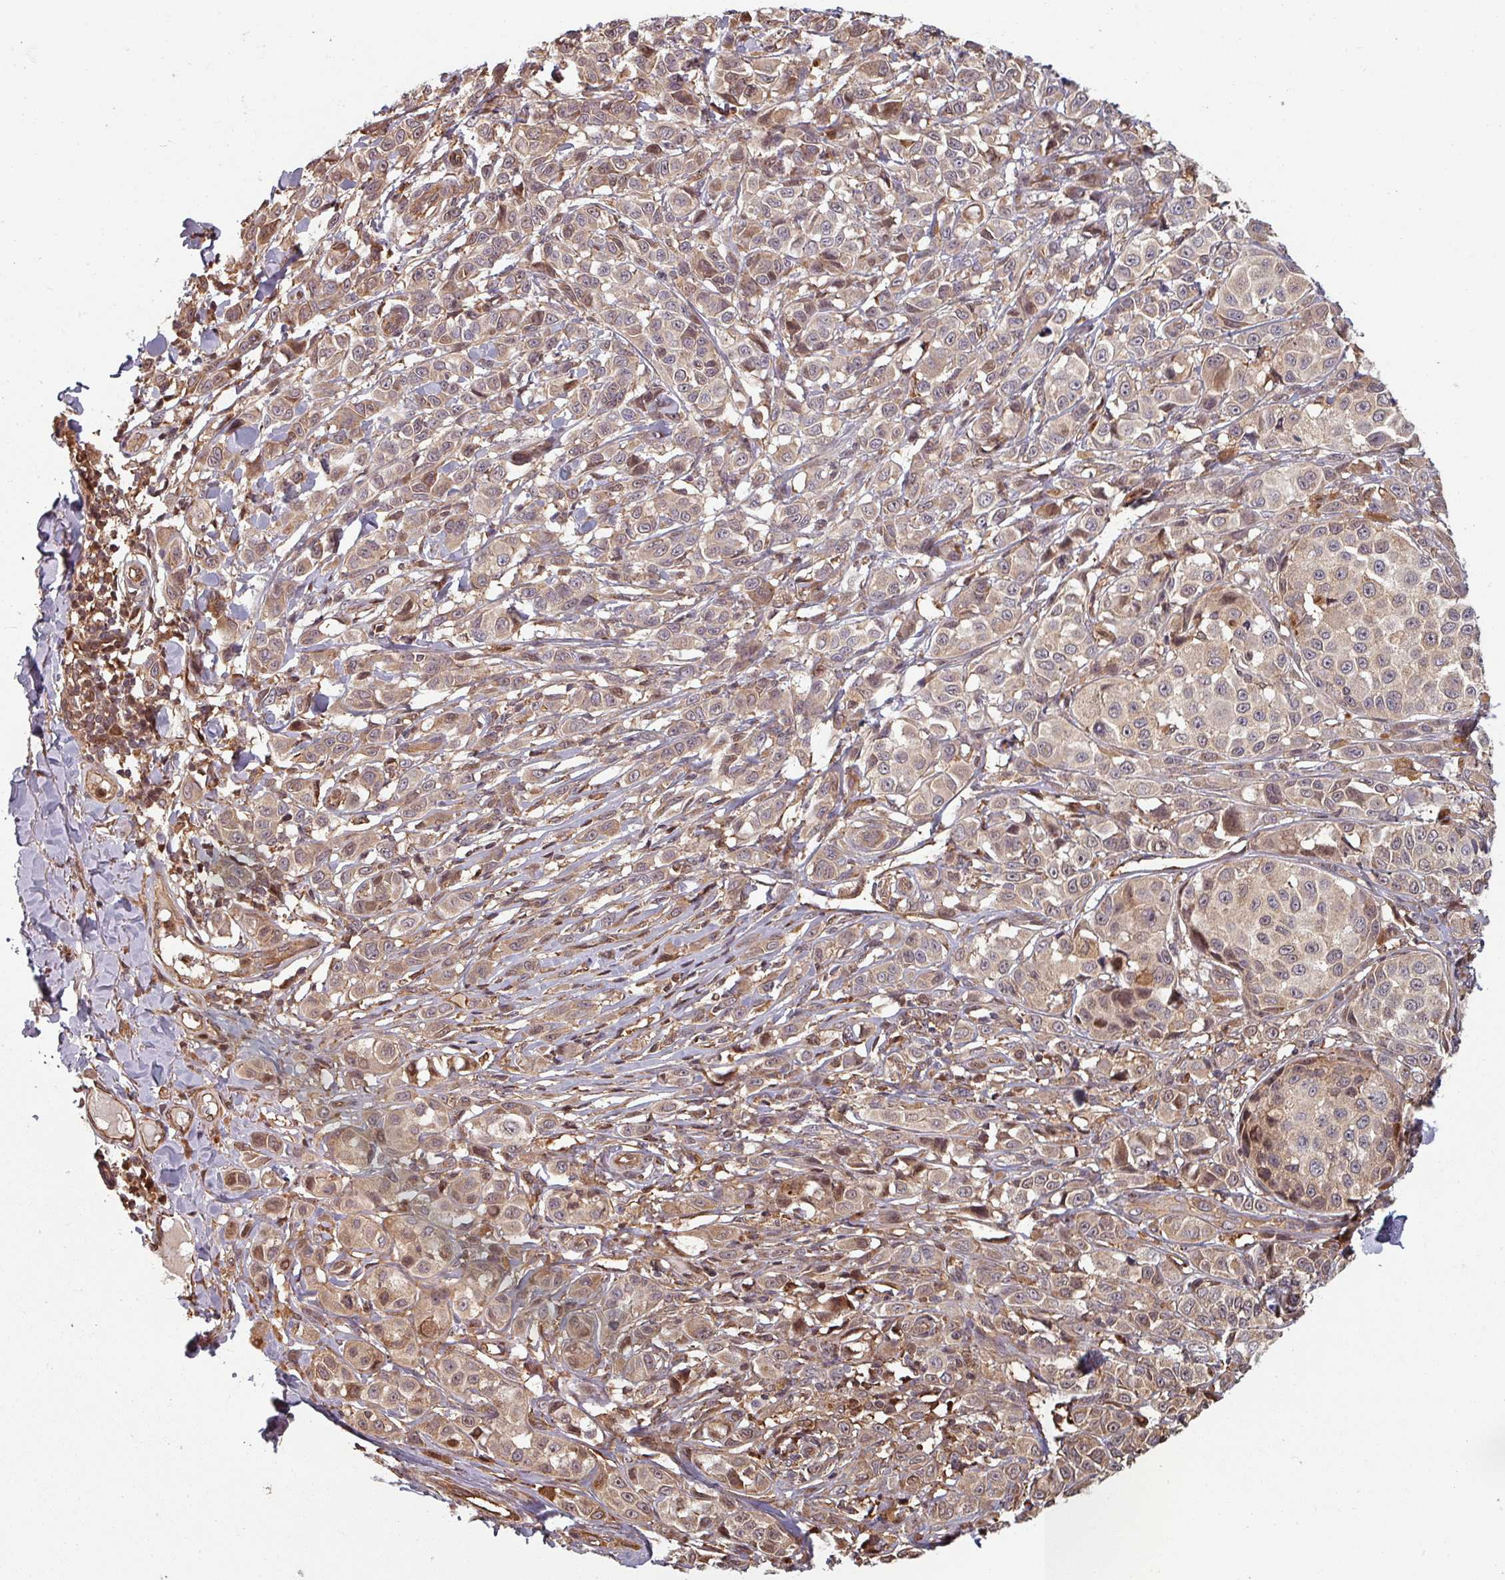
{"staining": {"intensity": "weak", "quantity": "25%-75%", "location": "cytoplasmic/membranous,nuclear"}, "tissue": "melanoma", "cell_type": "Tumor cells", "image_type": "cancer", "snomed": [{"axis": "morphology", "description": "Malignant melanoma, NOS"}, {"axis": "topography", "description": "Skin"}], "caption": "Immunohistochemical staining of human malignant melanoma displays low levels of weak cytoplasmic/membranous and nuclear protein expression in approximately 25%-75% of tumor cells.", "gene": "EID1", "patient": {"sex": "male", "age": 39}}